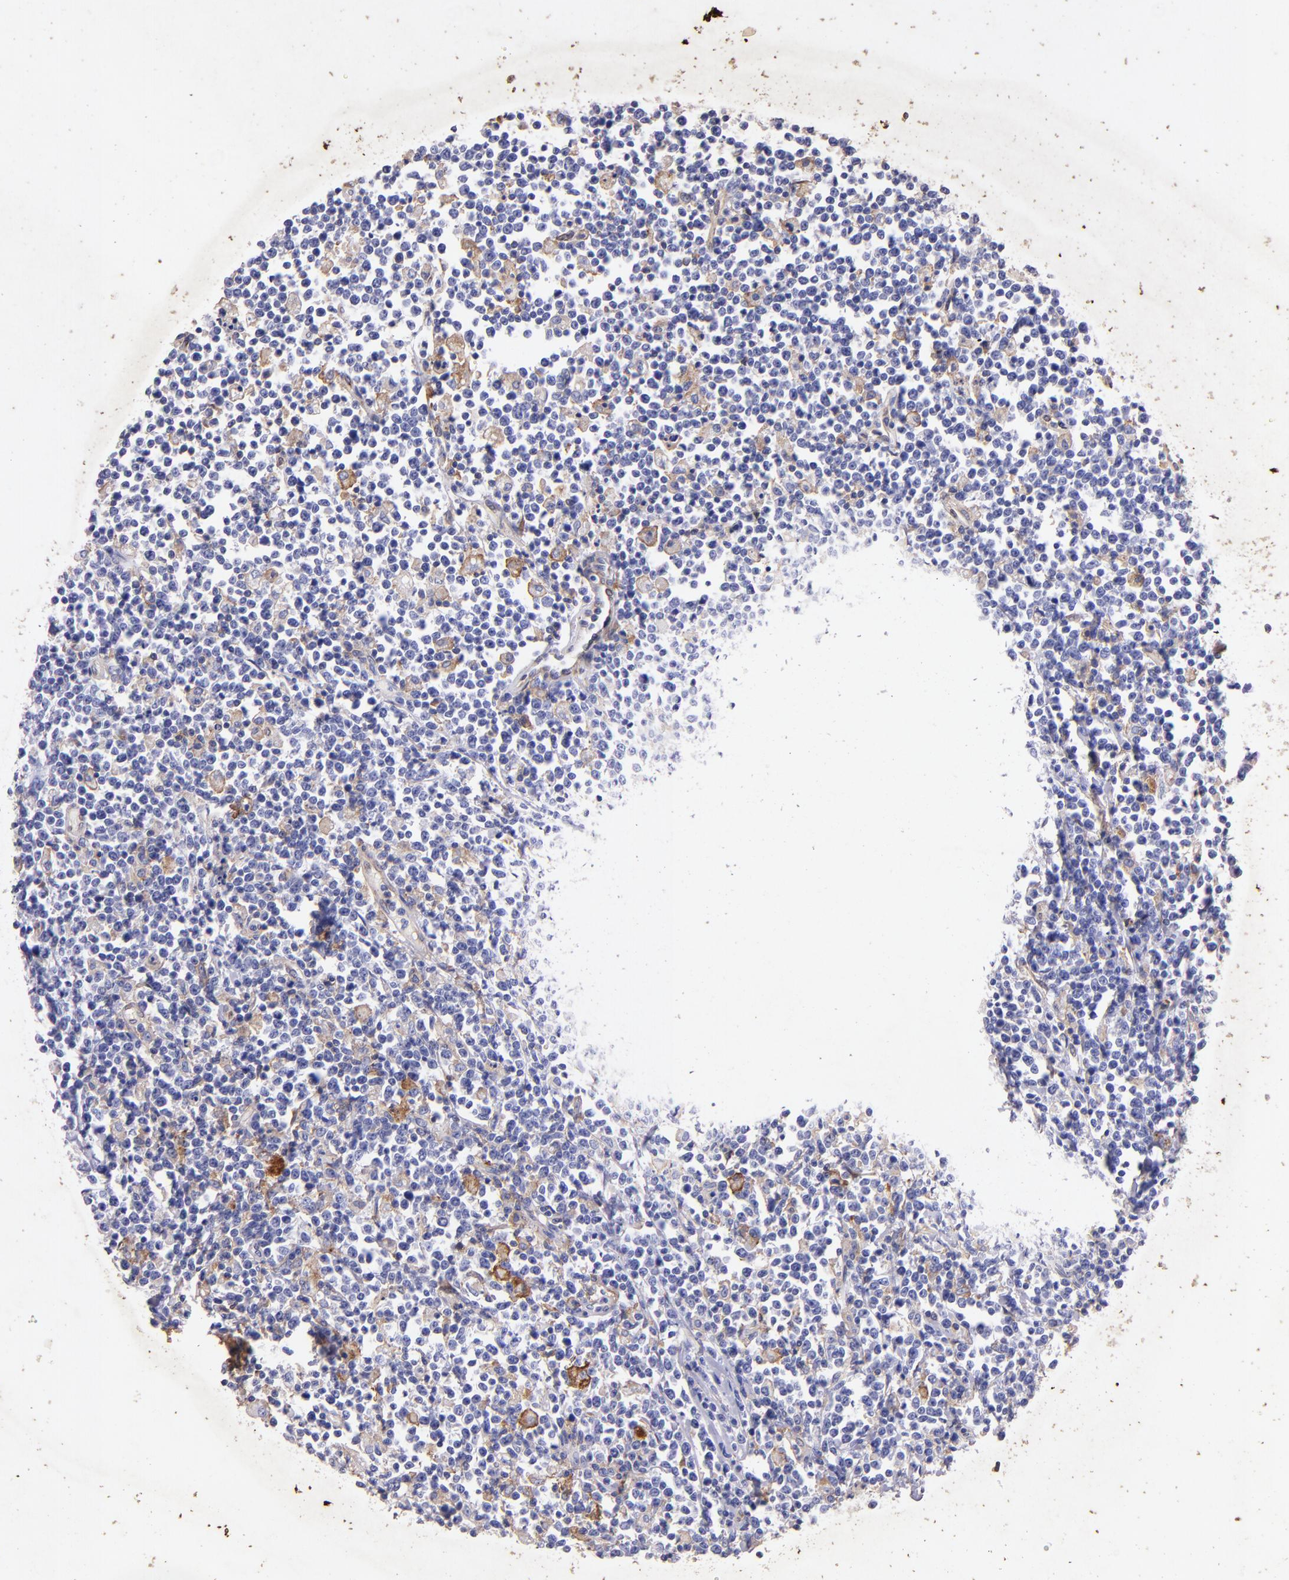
{"staining": {"intensity": "weak", "quantity": "25%-75%", "location": "cytoplasmic/membranous"}, "tissue": "lymphoma", "cell_type": "Tumor cells", "image_type": "cancer", "snomed": [{"axis": "morphology", "description": "Malignant lymphoma, non-Hodgkin's type, High grade"}, {"axis": "topography", "description": "Colon"}], "caption": "Immunohistochemistry (DAB (3,3'-diaminobenzidine)) staining of human high-grade malignant lymphoma, non-Hodgkin's type reveals weak cytoplasmic/membranous protein expression in approximately 25%-75% of tumor cells. The staining is performed using DAB brown chromogen to label protein expression. The nuclei are counter-stained blue using hematoxylin.", "gene": "RET", "patient": {"sex": "male", "age": 82}}